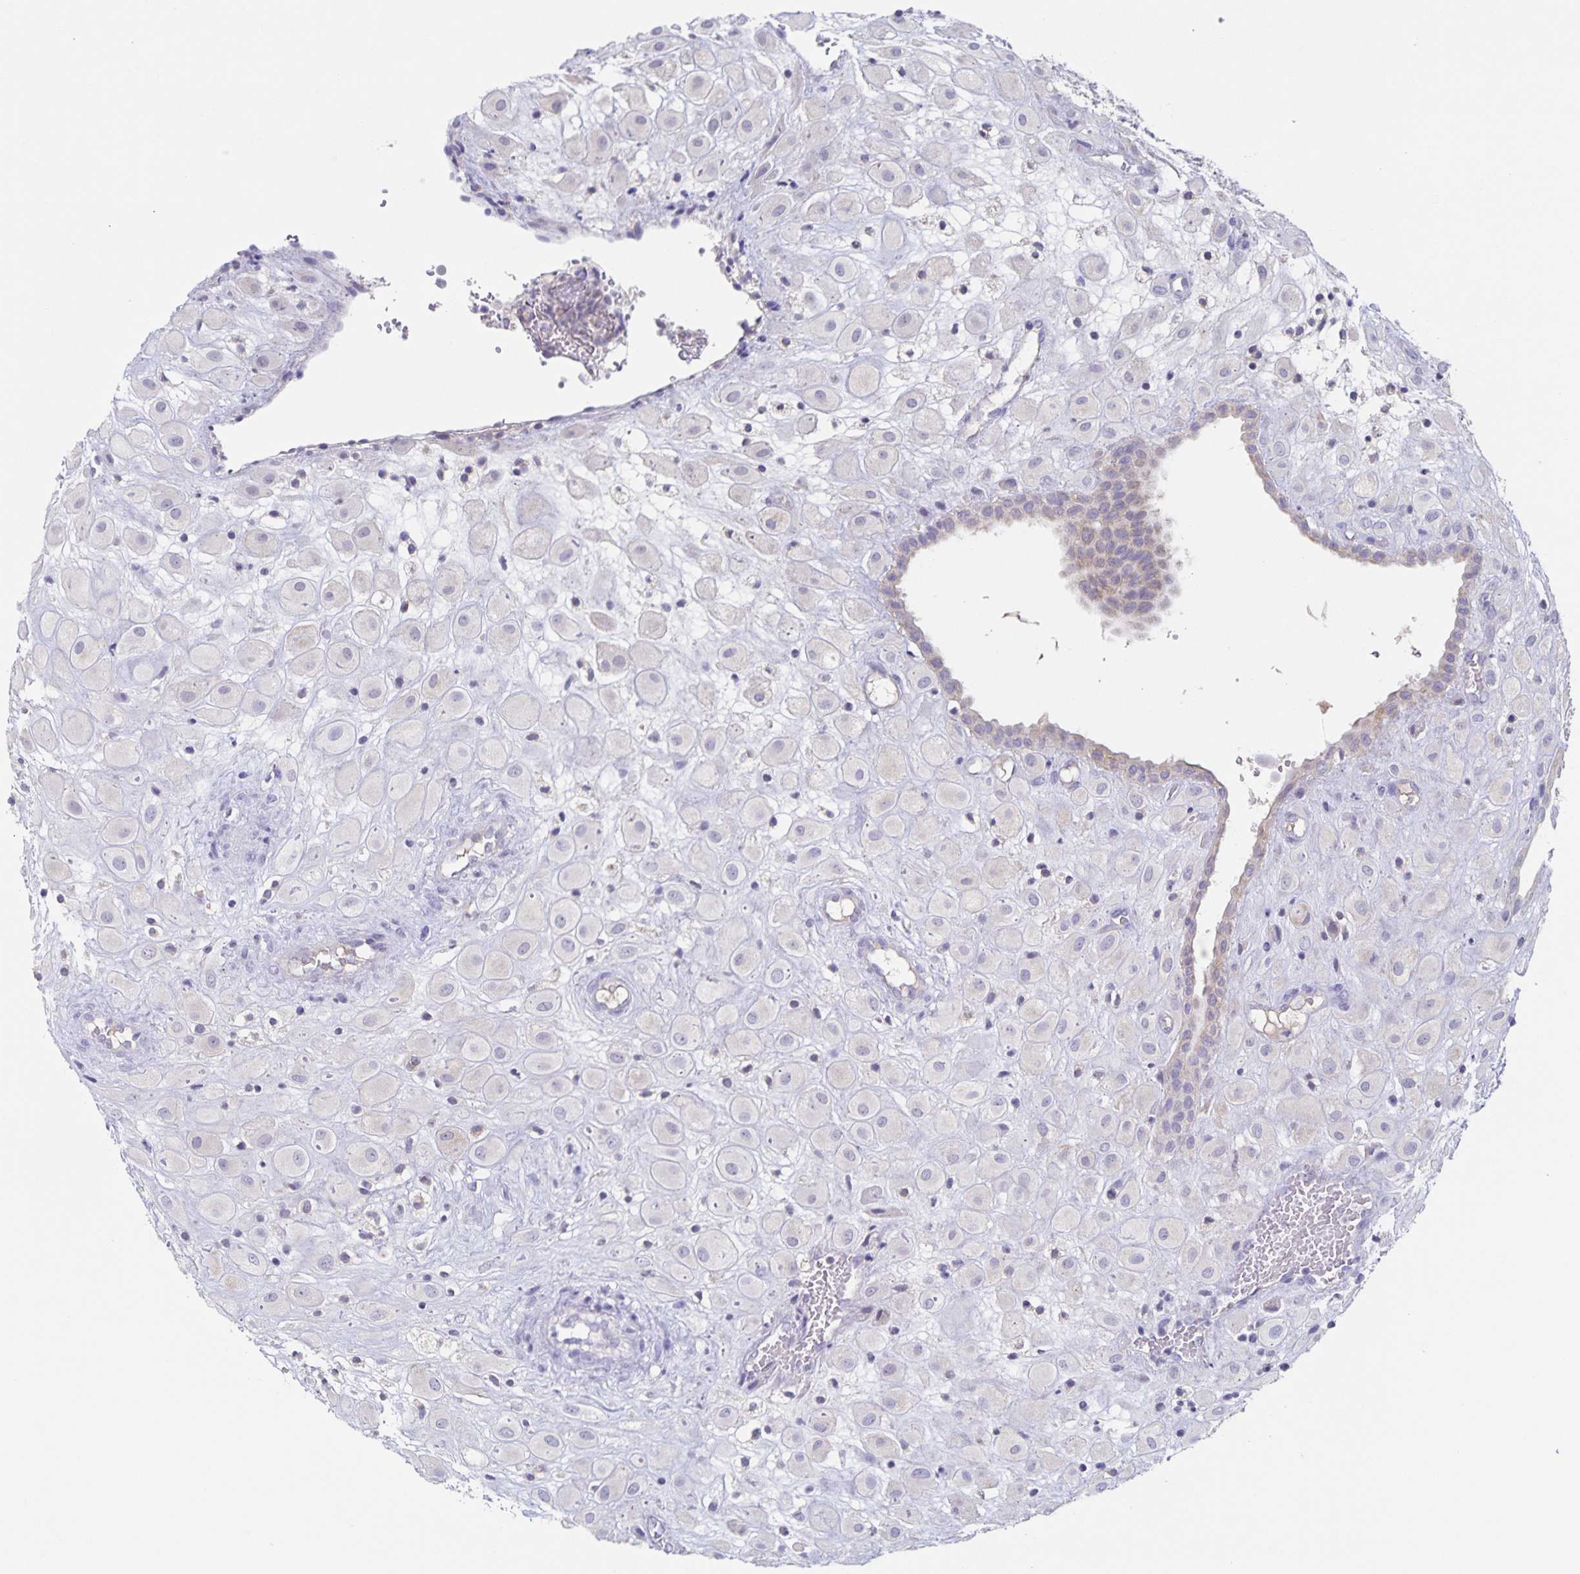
{"staining": {"intensity": "negative", "quantity": "none", "location": "none"}, "tissue": "placenta", "cell_type": "Decidual cells", "image_type": "normal", "snomed": [{"axis": "morphology", "description": "Normal tissue, NOS"}, {"axis": "topography", "description": "Placenta"}], "caption": "DAB immunohistochemical staining of unremarkable placenta exhibits no significant positivity in decidual cells. (DAB IHC visualized using brightfield microscopy, high magnification).", "gene": "RPL36A", "patient": {"sex": "female", "age": 24}}